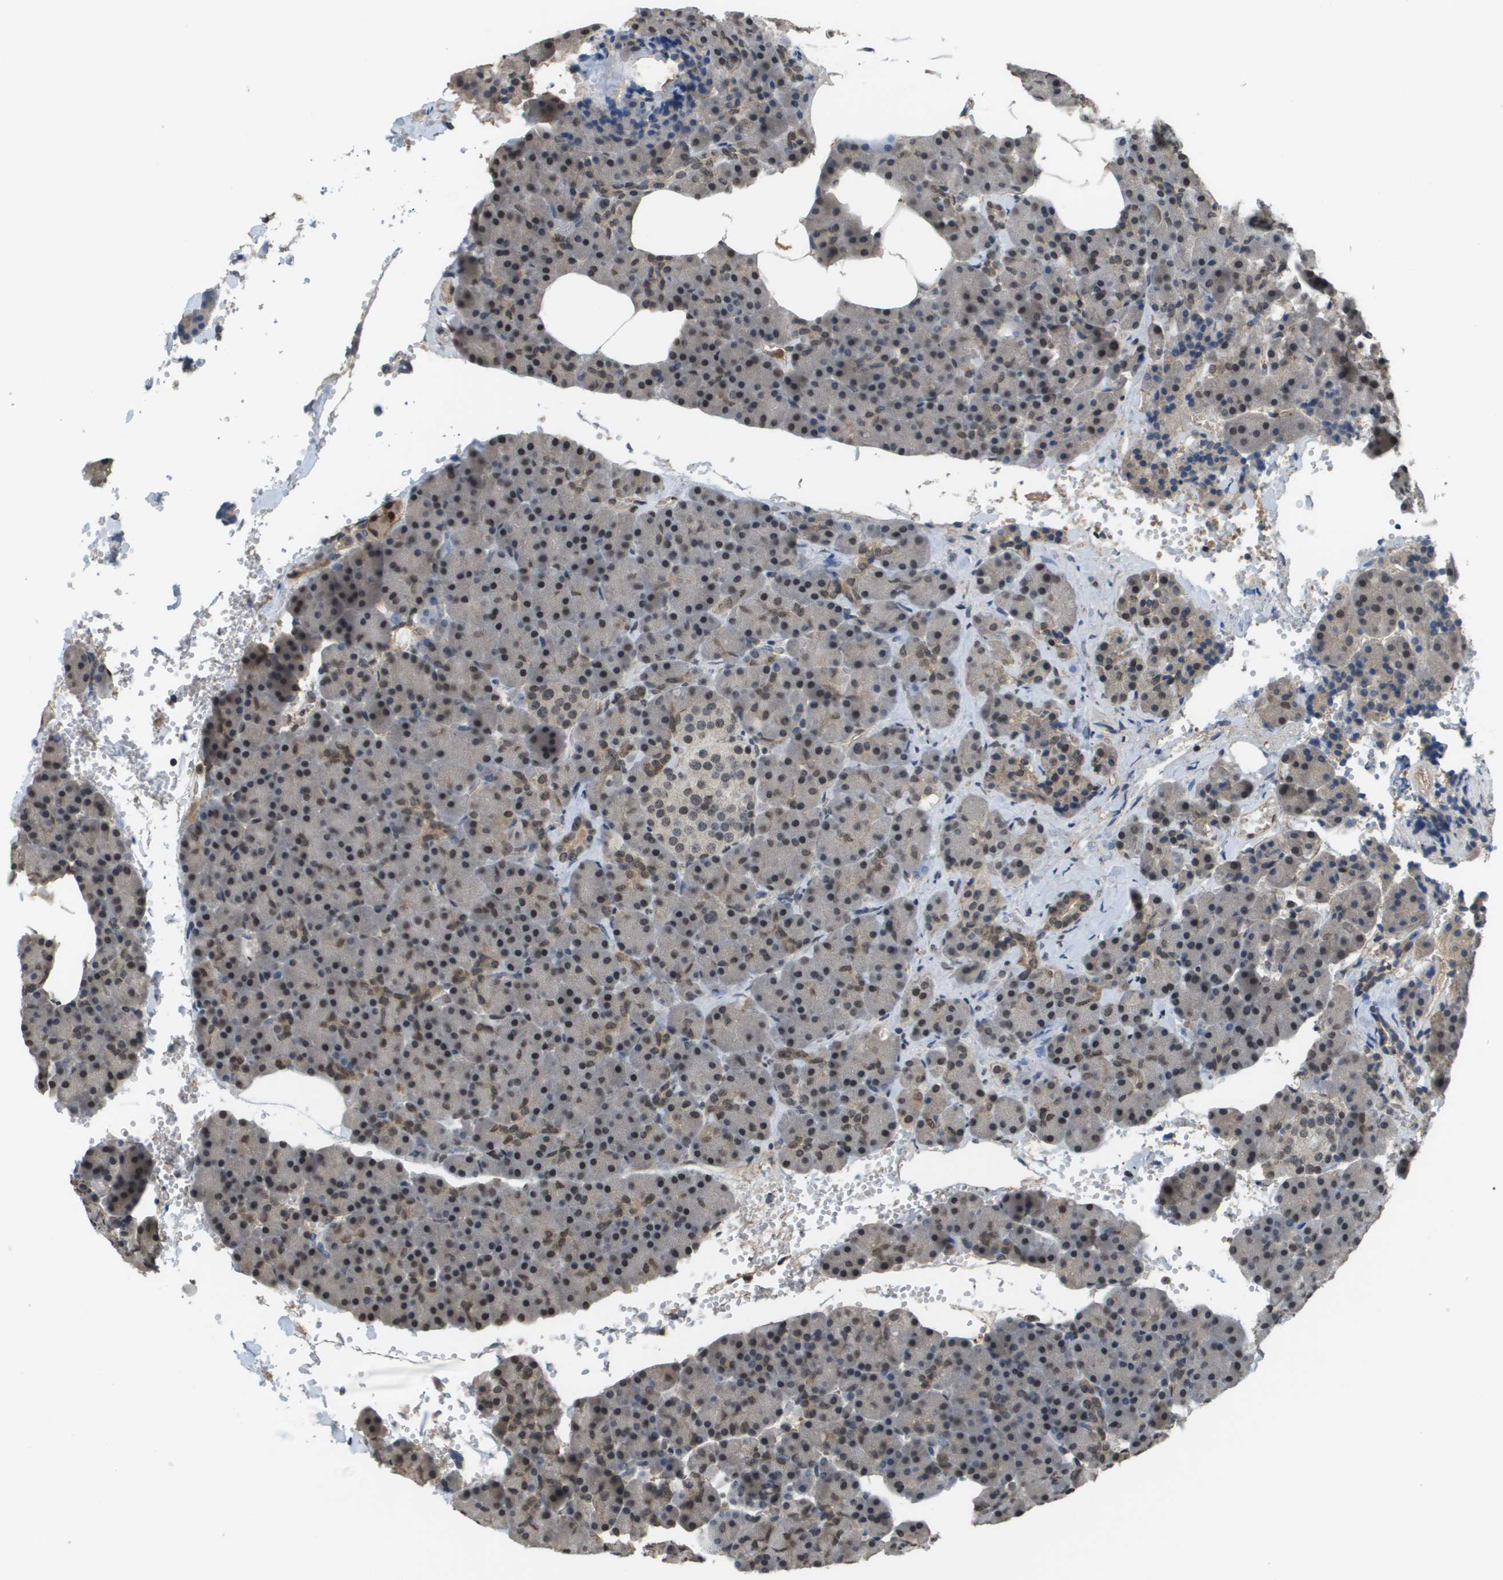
{"staining": {"intensity": "moderate", "quantity": "25%-75%", "location": "nuclear"}, "tissue": "pancreas", "cell_type": "Exocrine glandular cells", "image_type": "normal", "snomed": [{"axis": "morphology", "description": "Normal tissue, NOS"}, {"axis": "topography", "description": "Pancreas"}], "caption": "Pancreas stained with immunohistochemistry (IHC) reveals moderate nuclear positivity in approximately 25%-75% of exocrine glandular cells. Immunohistochemistry stains the protein of interest in brown and the nuclei are stained blue.", "gene": "NDRG2", "patient": {"sex": "female", "age": 35}}